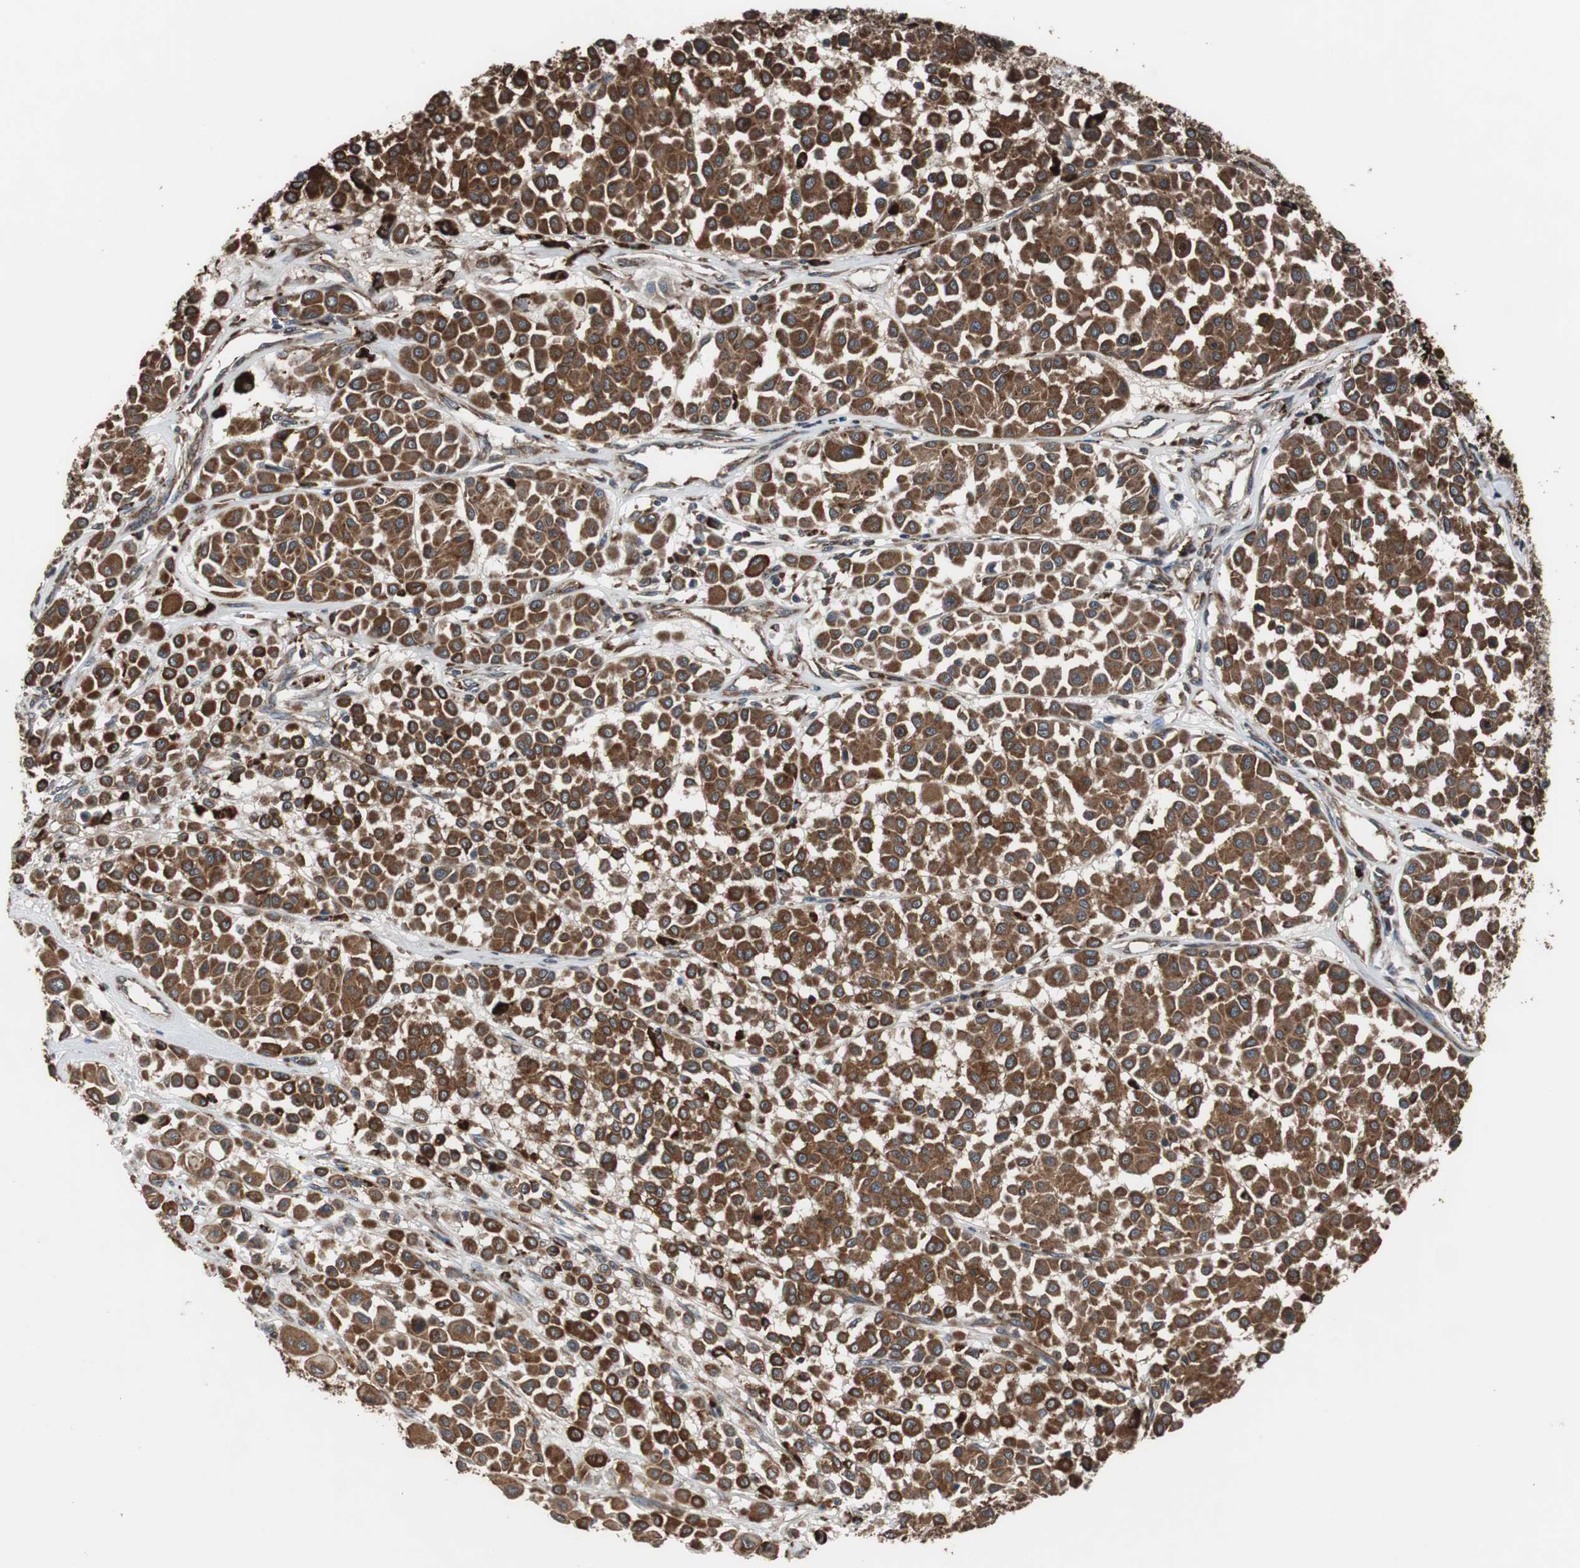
{"staining": {"intensity": "strong", "quantity": ">75%", "location": "cytoplasmic/membranous"}, "tissue": "melanoma", "cell_type": "Tumor cells", "image_type": "cancer", "snomed": [{"axis": "morphology", "description": "Malignant melanoma, Metastatic site"}, {"axis": "topography", "description": "Soft tissue"}], "caption": "Melanoma stained for a protein (brown) displays strong cytoplasmic/membranous positive staining in about >75% of tumor cells.", "gene": "USP10", "patient": {"sex": "male", "age": 41}}